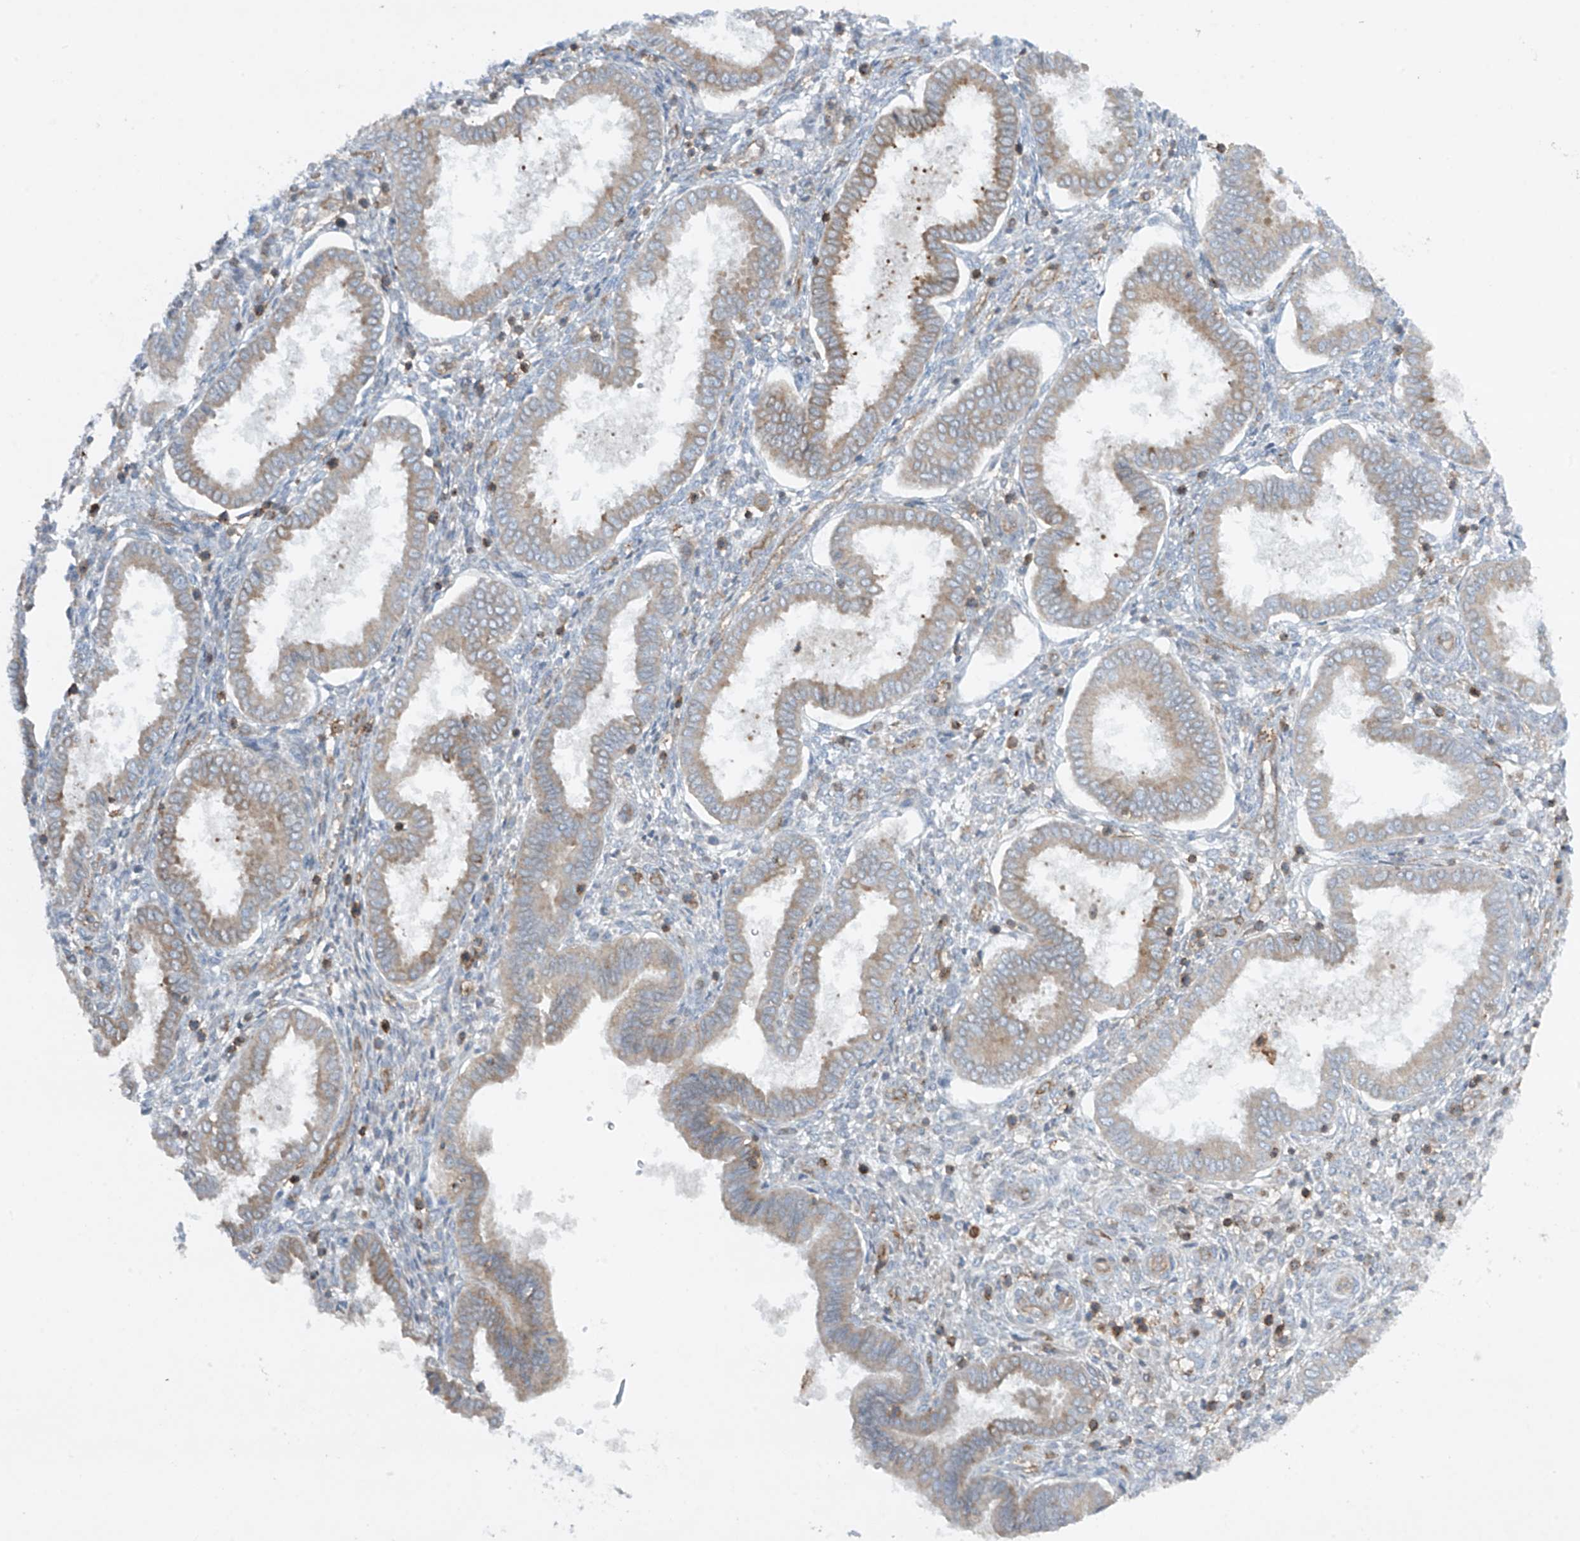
{"staining": {"intensity": "negative", "quantity": "none", "location": "none"}, "tissue": "endometrium", "cell_type": "Cells in endometrial stroma", "image_type": "normal", "snomed": [{"axis": "morphology", "description": "Normal tissue, NOS"}, {"axis": "topography", "description": "Endometrium"}], "caption": "Endometrium was stained to show a protein in brown. There is no significant staining in cells in endometrial stroma. The staining was performed using DAB (3,3'-diaminobenzidine) to visualize the protein expression in brown, while the nuclei were stained in blue with hematoxylin (Magnification: 20x).", "gene": "HLA", "patient": {"sex": "female", "age": 24}}